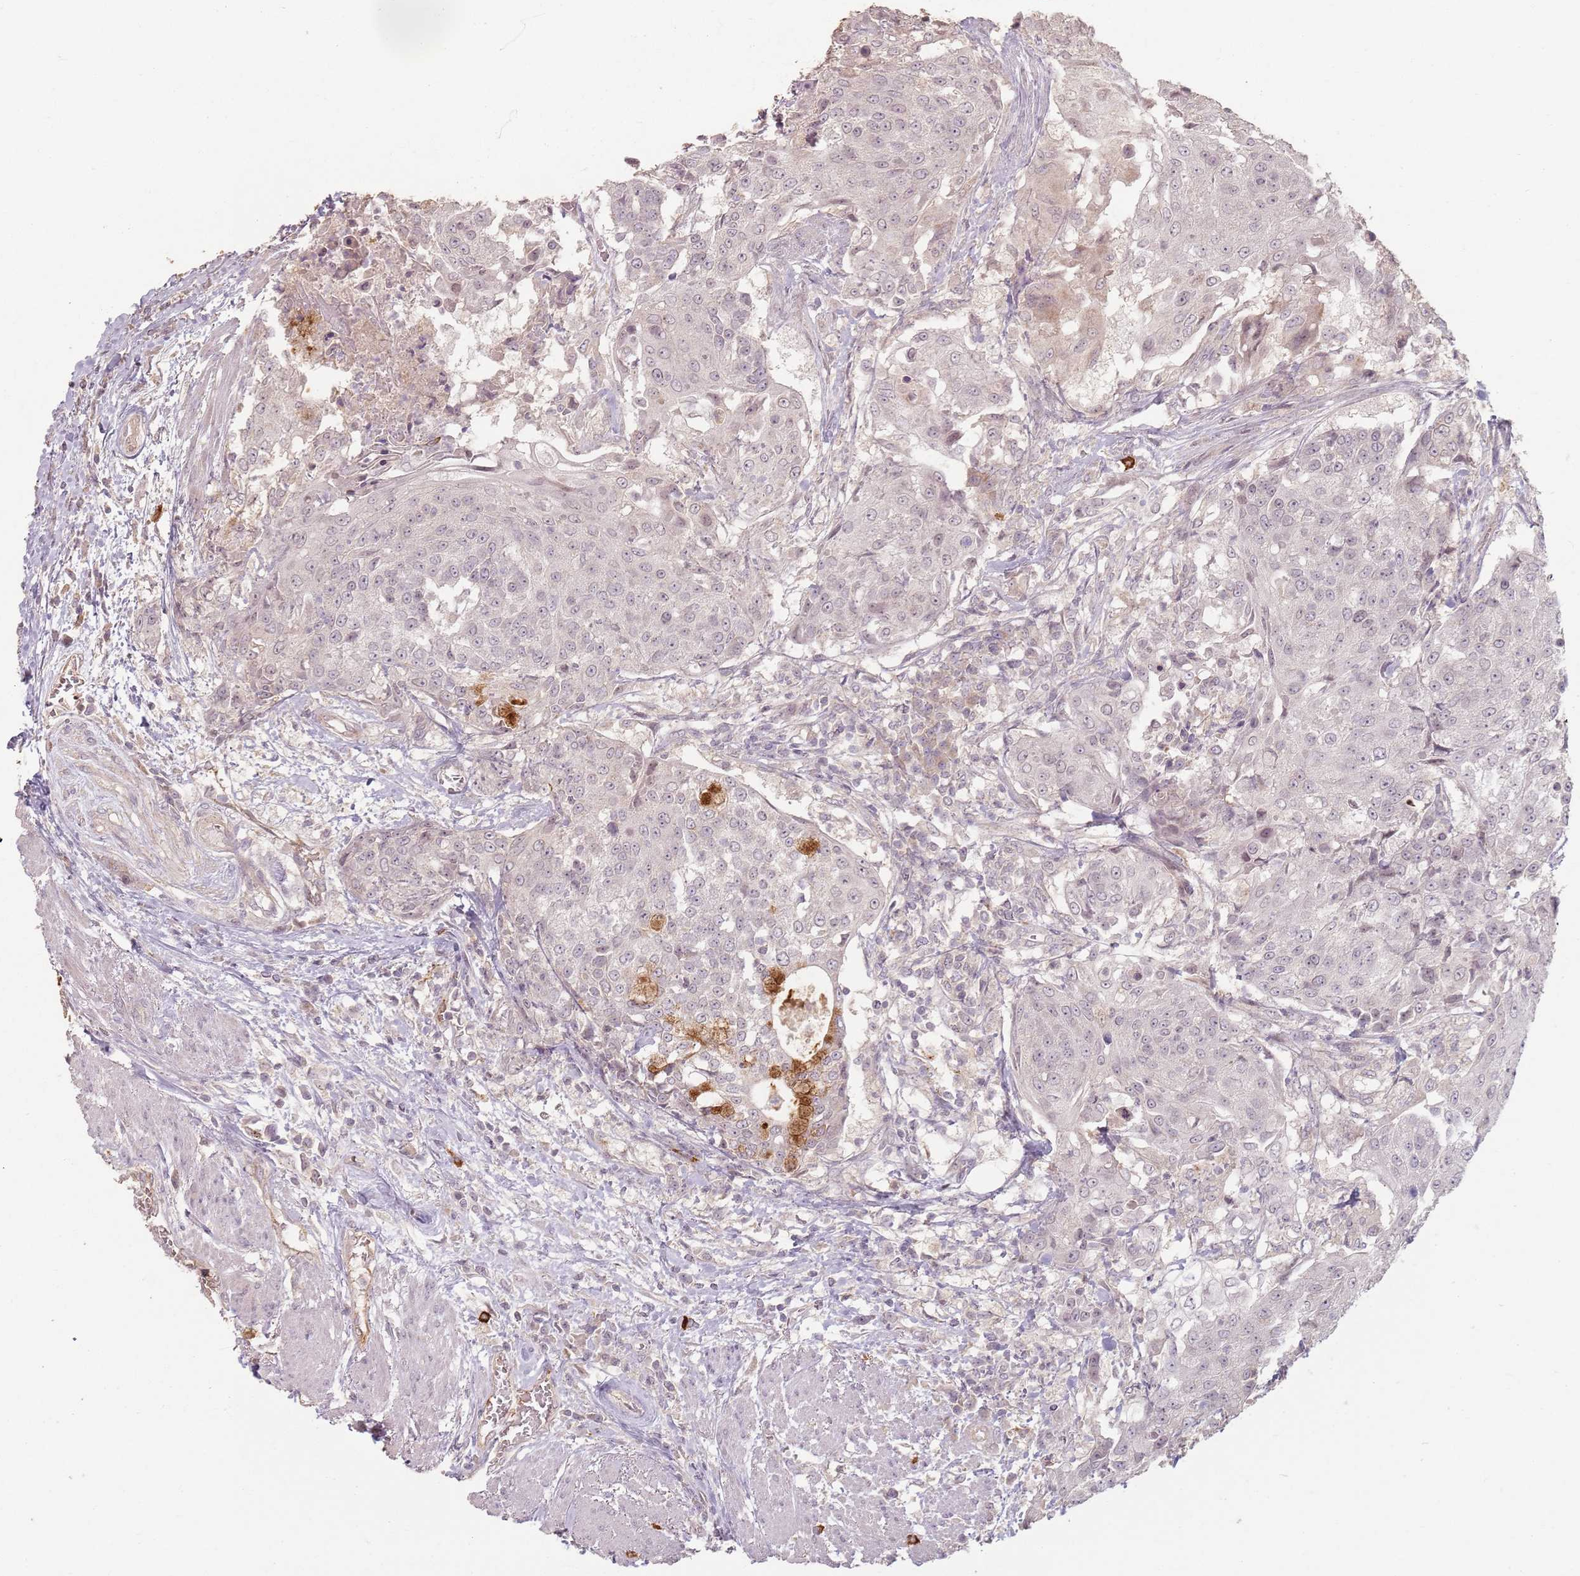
{"staining": {"intensity": "negative", "quantity": "none", "location": "none"}, "tissue": "urothelial cancer", "cell_type": "Tumor cells", "image_type": "cancer", "snomed": [{"axis": "morphology", "description": "Urothelial carcinoma, High grade"}, {"axis": "topography", "description": "Urinary bladder"}], "caption": "This is an immunohistochemistry (IHC) histopathology image of human high-grade urothelial carcinoma. There is no positivity in tumor cells.", "gene": "CCDC168", "patient": {"sex": "female", "age": 63}}